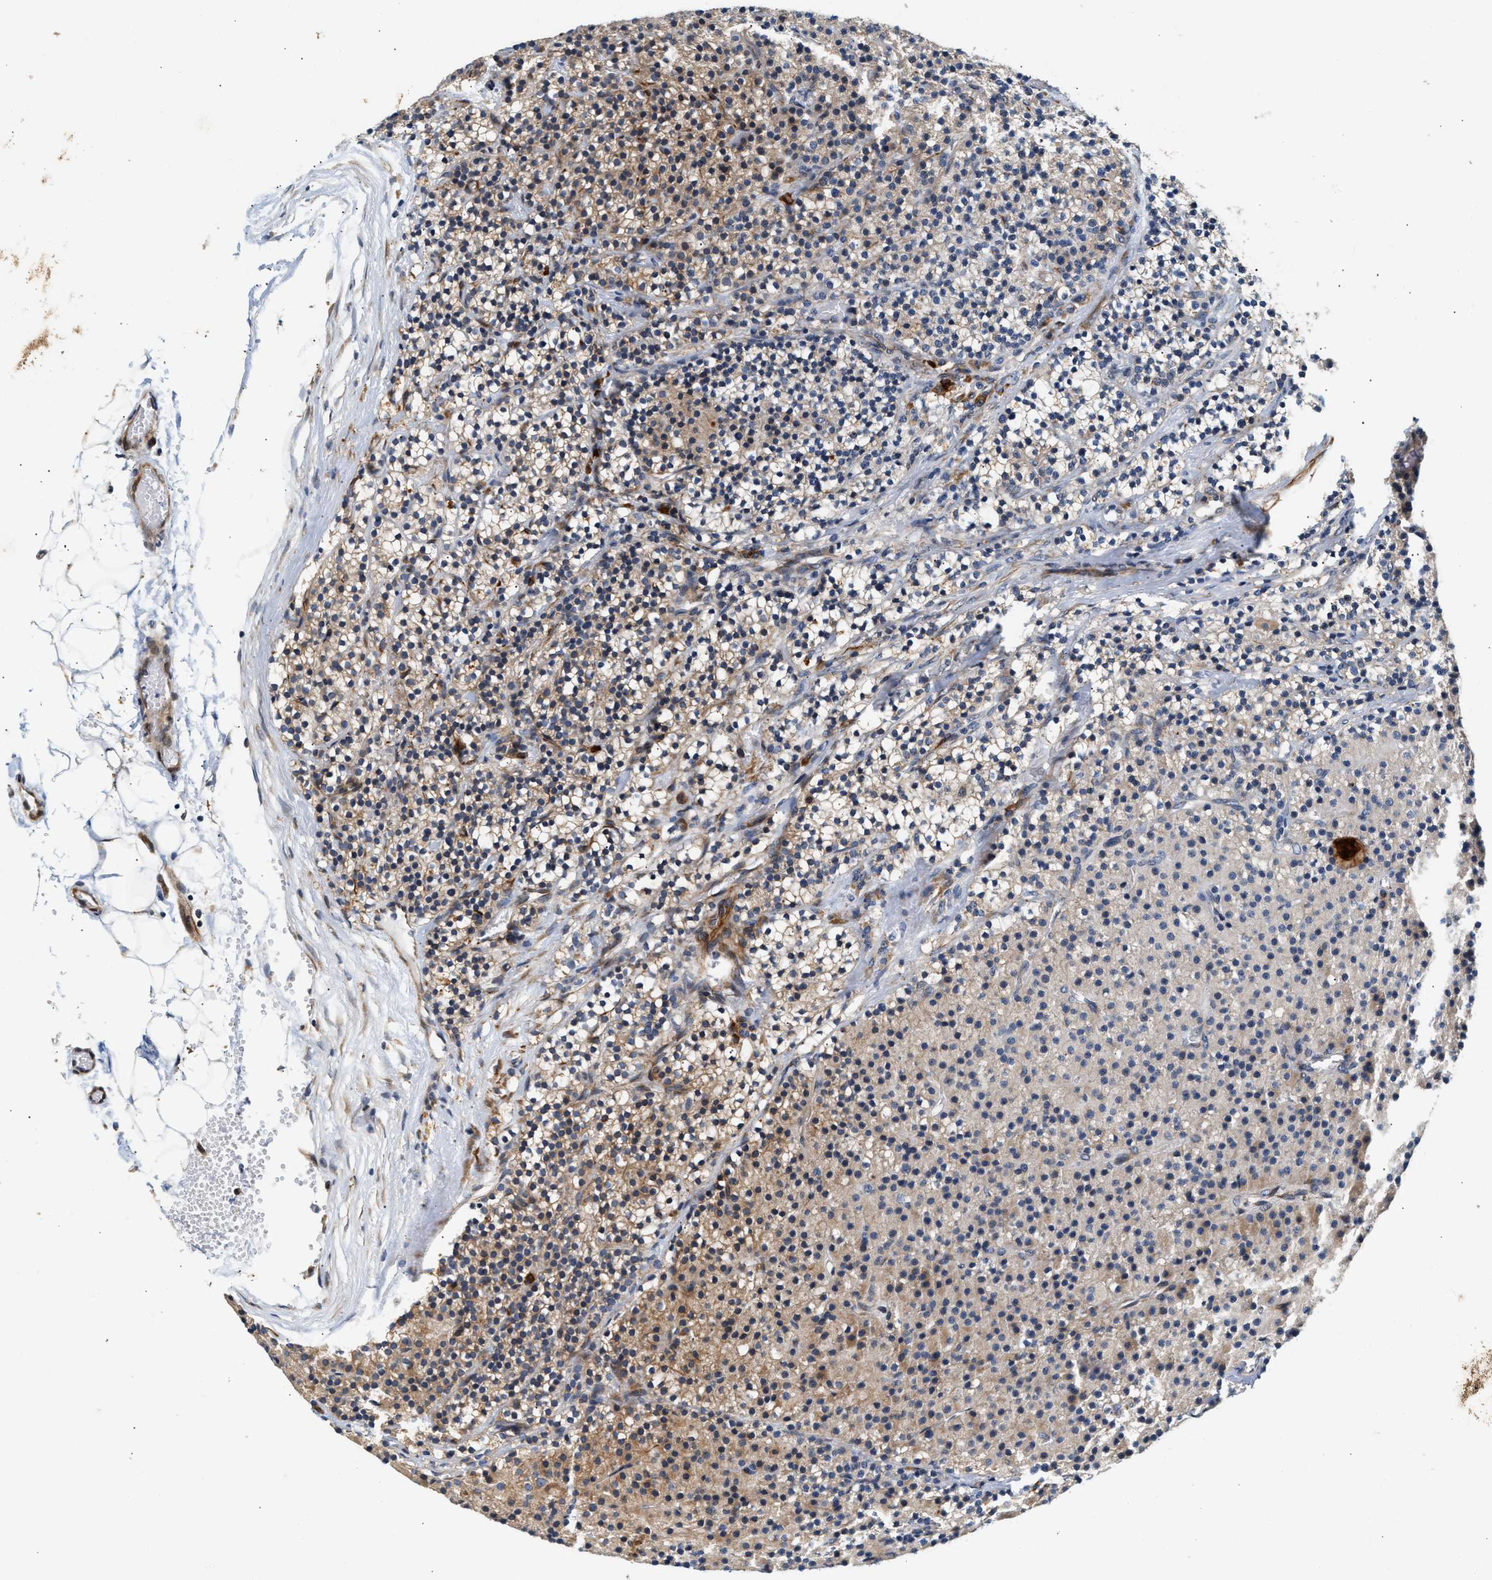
{"staining": {"intensity": "weak", "quantity": ">75%", "location": "cytoplasmic/membranous"}, "tissue": "parathyroid gland", "cell_type": "Glandular cells", "image_type": "normal", "snomed": [{"axis": "morphology", "description": "Normal tissue, NOS"}, {"axis": "morphology", "description": "Adenoma, NOS"}, {"axis": "topography", "description": "Parathyroid gland"}], "caption": "A low amount of weak cytoplasmic/membranous staining is identified in approximately >75% of glandular cells in benign parathyroid gland. (DAB = brown stain, brightfield microscopy at high magnification).", "gene": "IFT74", "patient": {"sex": "male", "age": 75}}